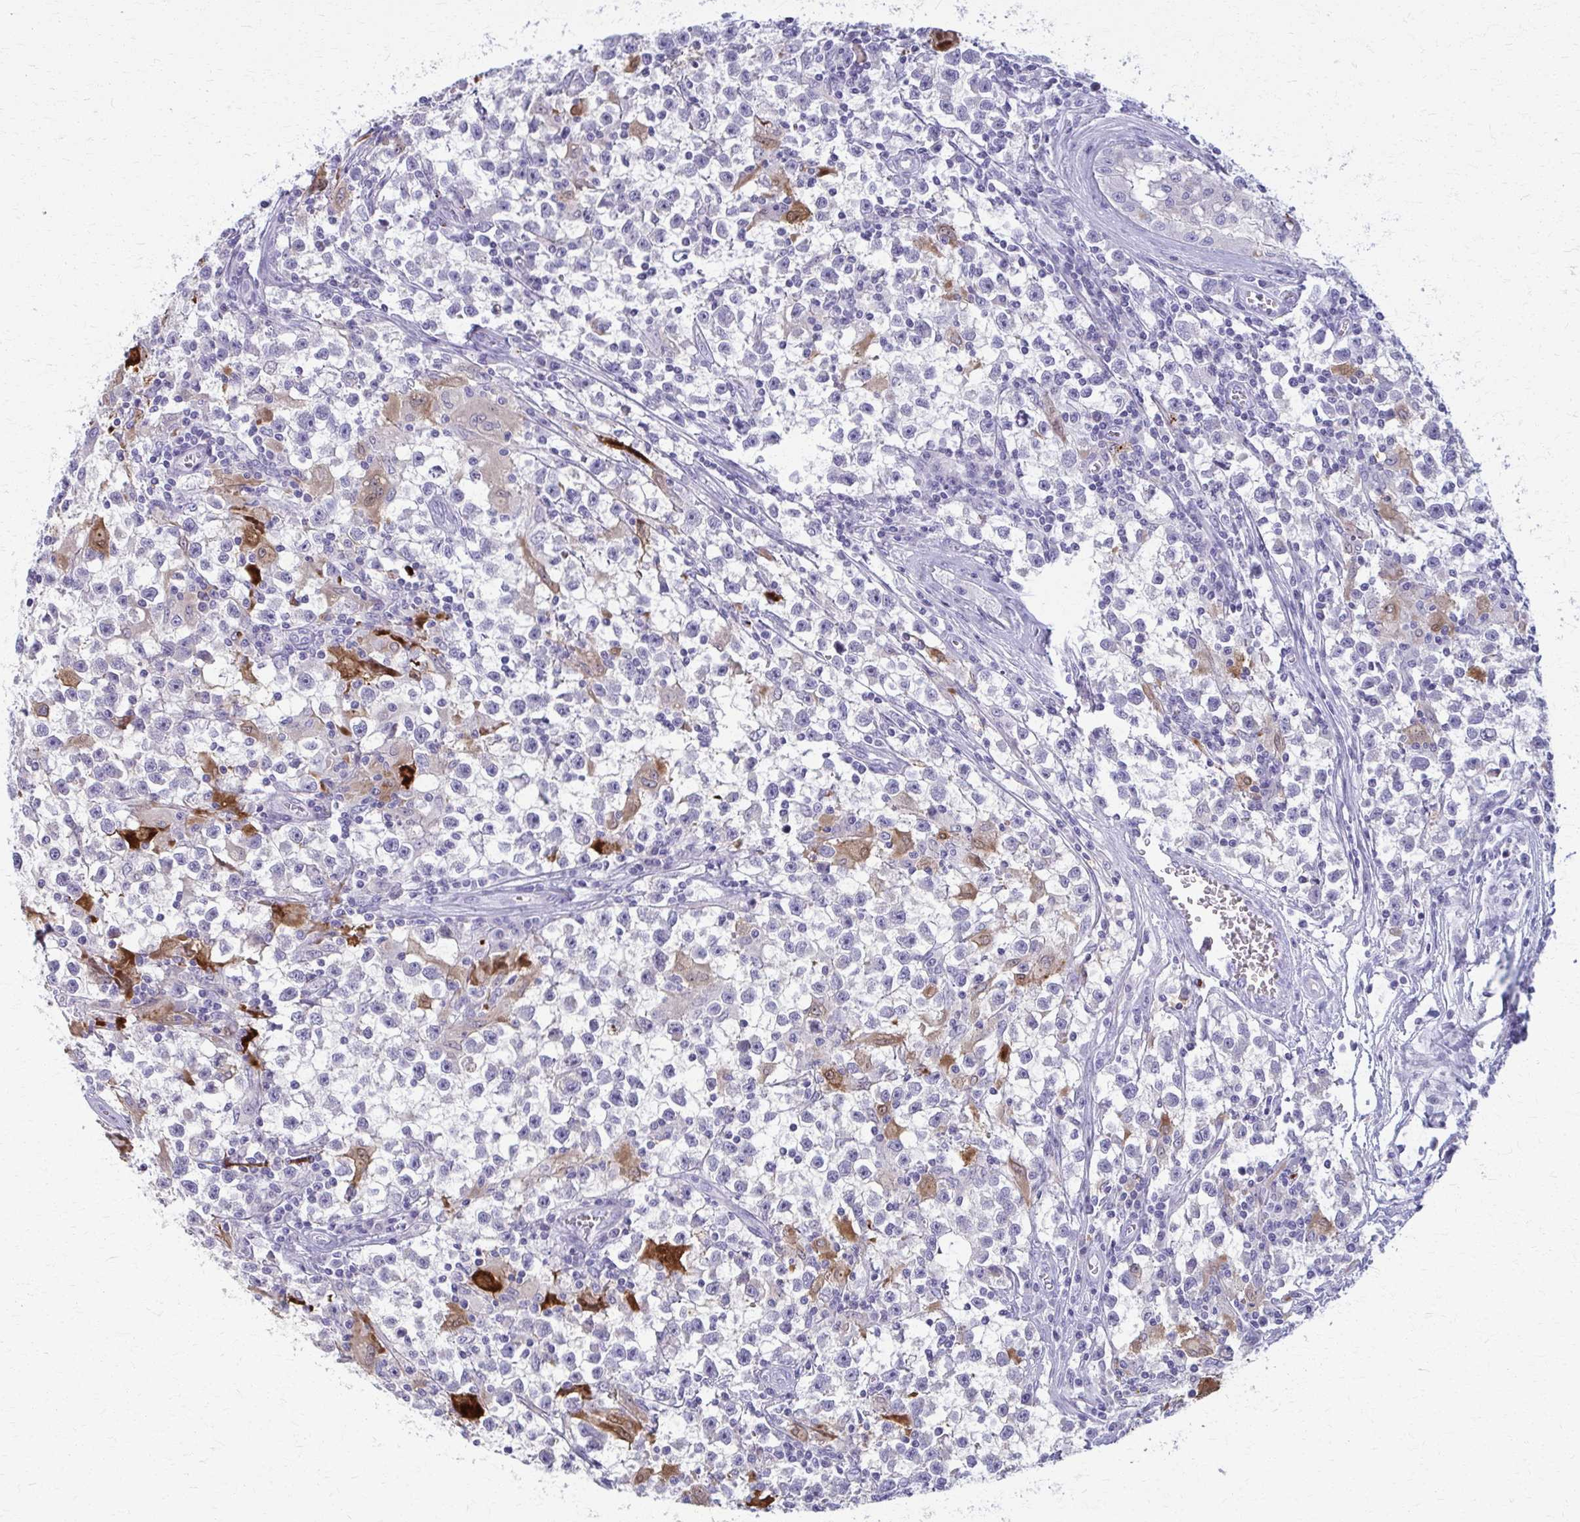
{"staining": {"intensity": "weak", "quantity": "<25%", "location": "cytoplasmic/membranous"}, "tissue": "testis cancer", "cell_type": "Tumor cells", "image_type": "cancer", "snomed": [{"axis": "morphology", "description": "Seminoma, NOS"}, {"axis": "topography", "description": "Testis"}], "caption": "Human testis seminoma stained for a protein using IHC reveals no staining in tumor cells.", "gene": "OR4M1", "patient": {"sex": "male", "age": 31}}